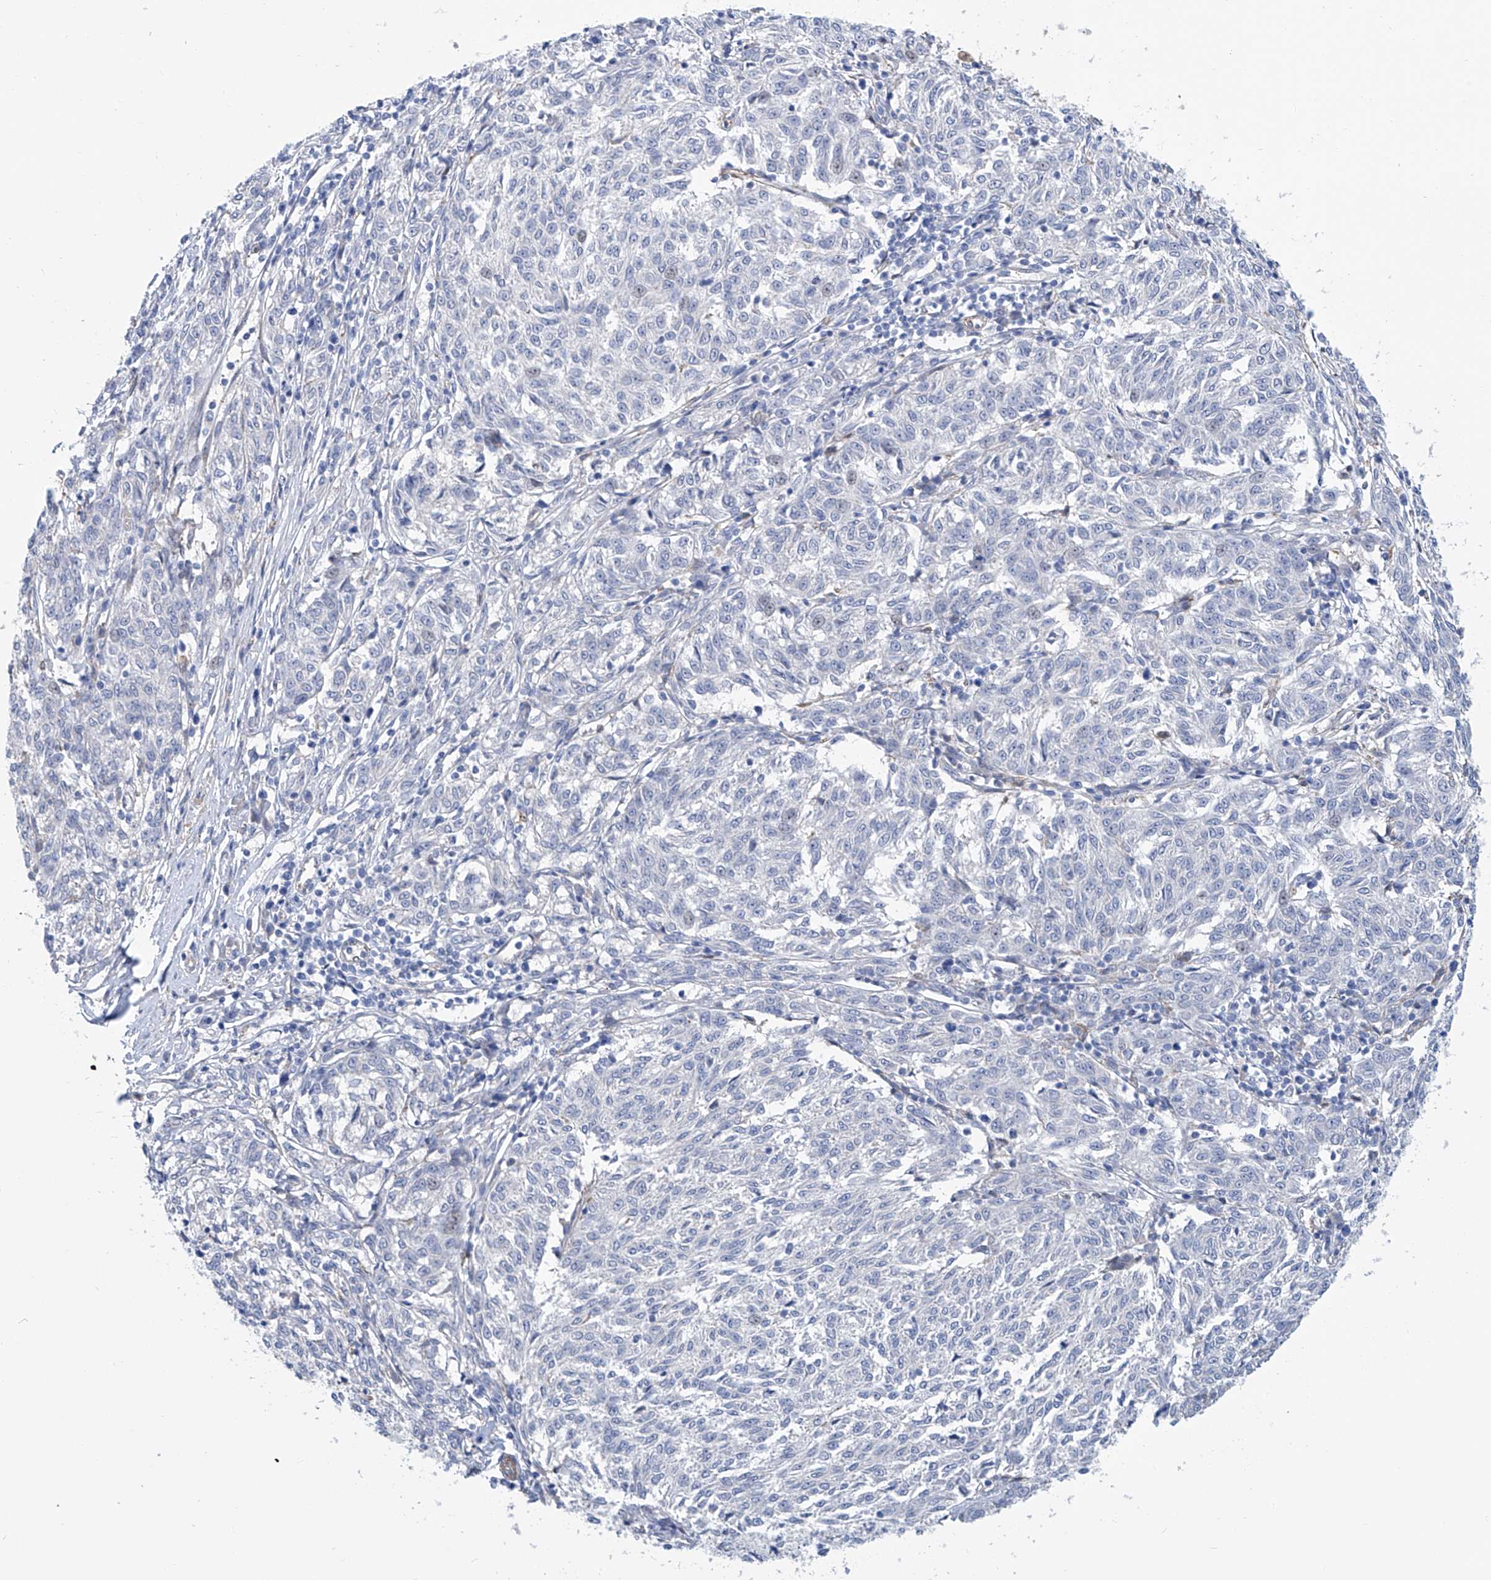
{"staining": {"intensity": "negative", "quantity": "none", "location": "none"}, "tissue": "melanoma", "cell_type": "Tumor cells", "image_type": "cancer", "snomed": [{"axis": "morphology", "description": "Malignant melanoma, NOS"}, {"axis": "topography", "description": "Skin"}], "caption": "This photomicrograph is of malignant melanoma stained with IHC to label a protein in brown with the nuclei are counter-stained blue. There is no positivity in tumor cells.", "gene": "TNN", "patient": {"sex": "female", "age": 72}}